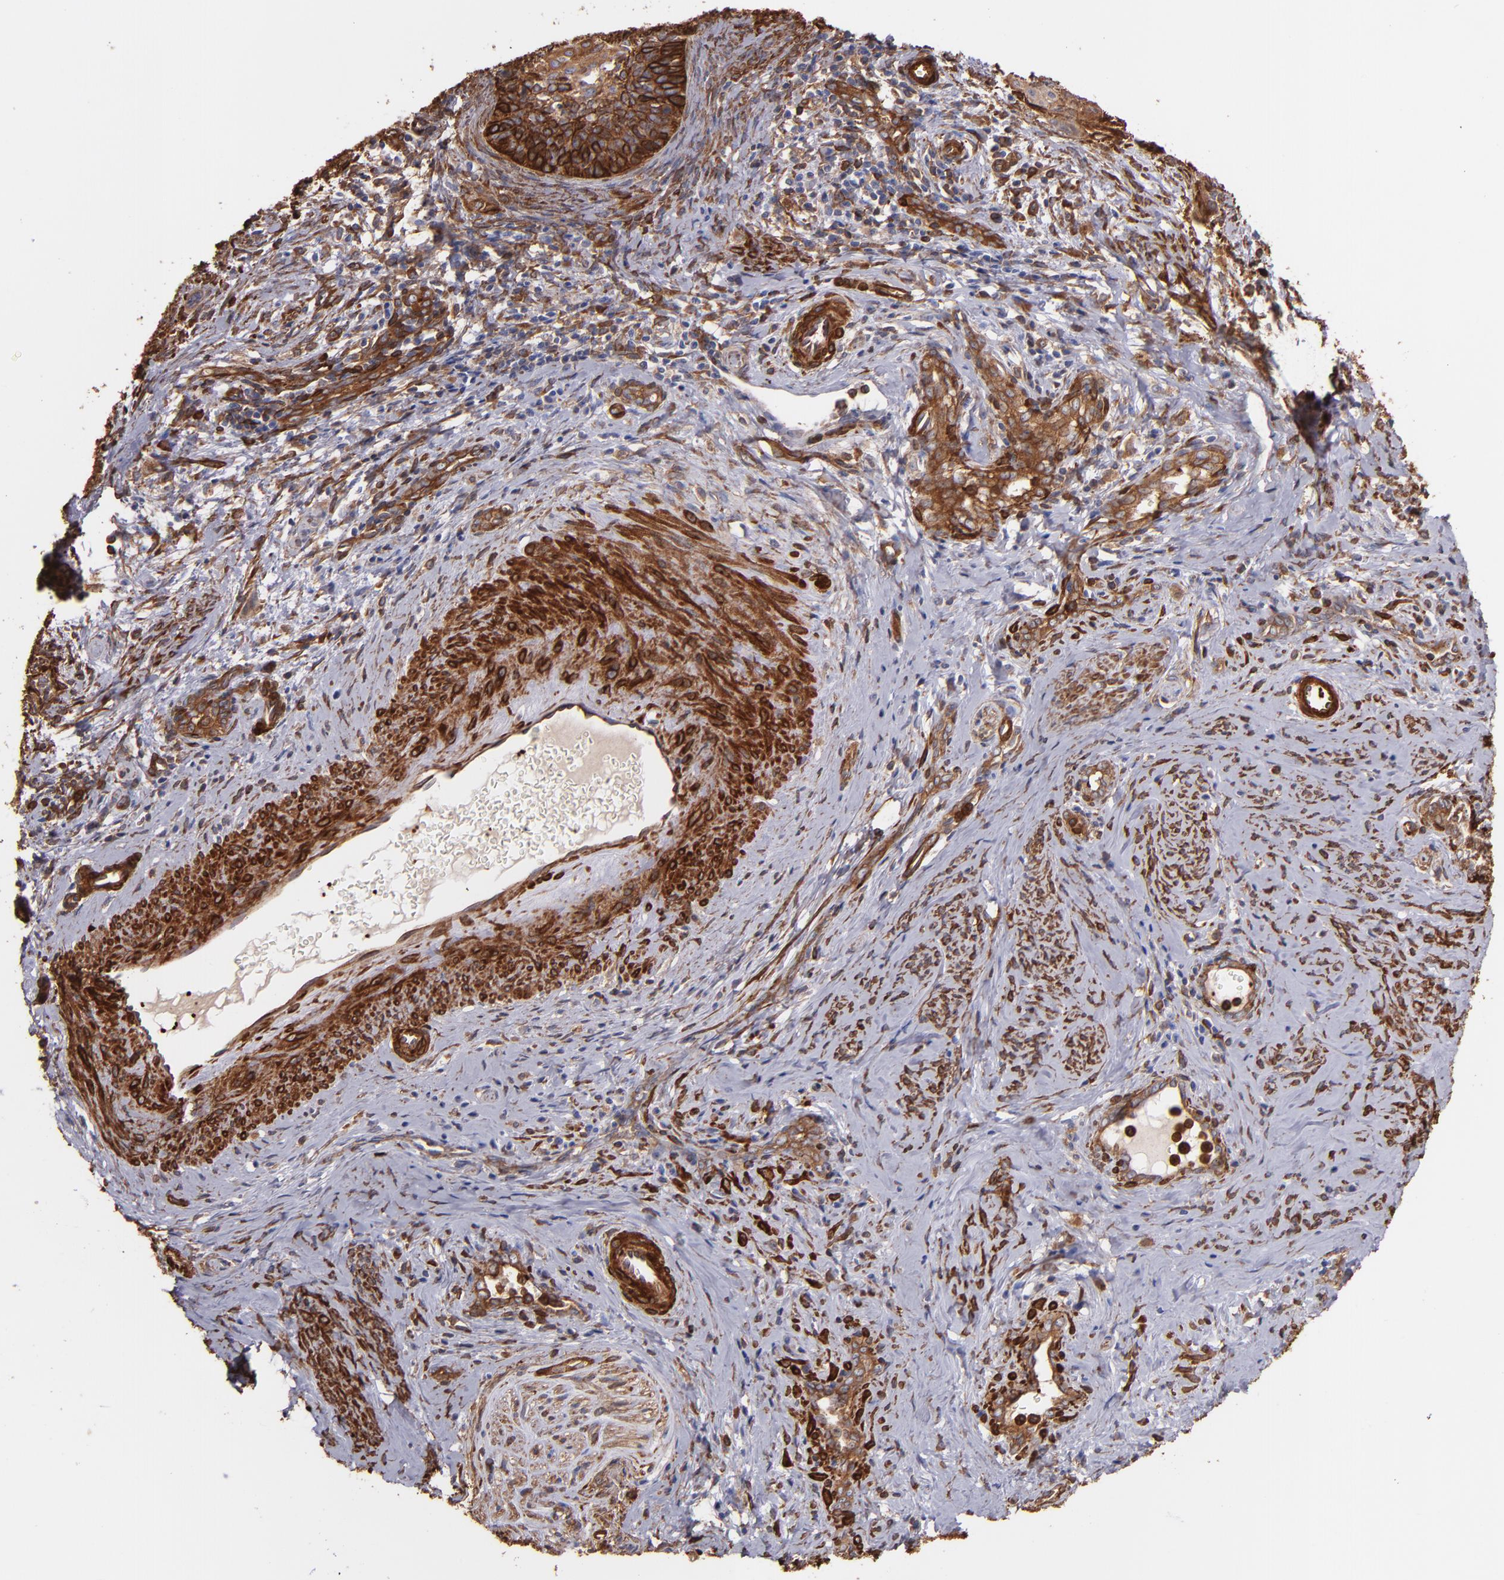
{"staining": {"intensity": "moderate", "quantity": "25%-75%", "location": "cytoplasmic/membranous"}, "tissue": "cervical cancer", "cell_type": "Tumor cells", "image_type": "cancer", "snomed": [{"axis": "morphology", "description": "Squamous cell carcinoma, NOS"}, {"axis": "topography", "description": "Cervix"}], "caption": "Protein expression analysis of cervical cancer (squamous cell carcinoma) shows moderate cytoplasmic/membranous staining in about 25%-75% of tumor cells. (DAB (3,3'-diaminobenzidine) IHC, brown staining for protein, blue staining for nuclei).", "gene": "VCL", "patient": {"sex": "female", "age": 33}}